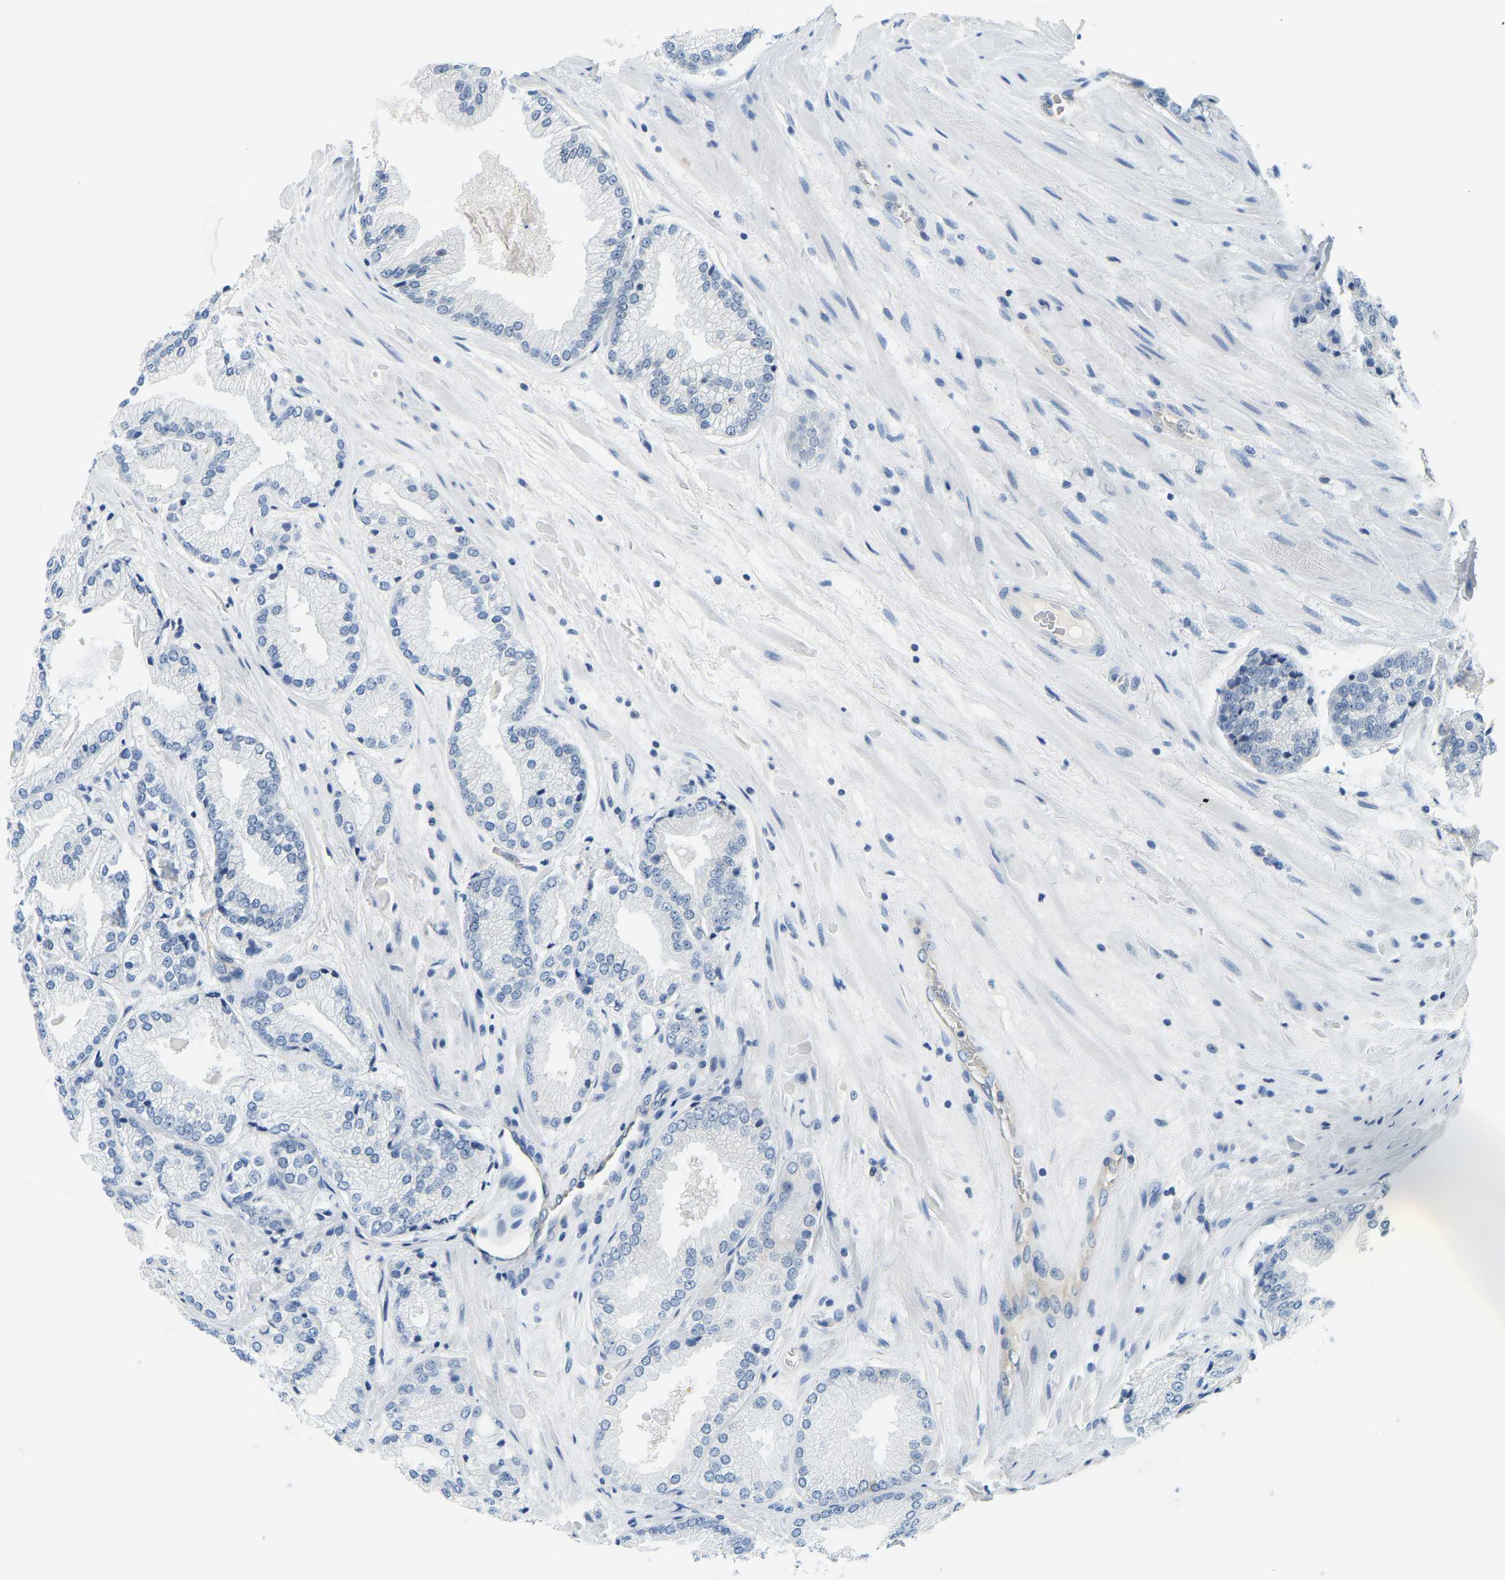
{"staining": {"intensity": "negative", "quantity": "none", "location": "none"}, "tissue": "prostate cancer", "cell_type": "Tumor cells", "image_type": "cancer", "snomed": [{"axis": "morphology", "description": "Adenocarcinoma, High grade"}, {"axis": "topography", "description": "Prostate"}], "caption": "Protein analysis of prostate cancer shows no significant positivity in tumor cells.", "gene": "RRP1", "patient": {"sex": "male", "age": 59}}